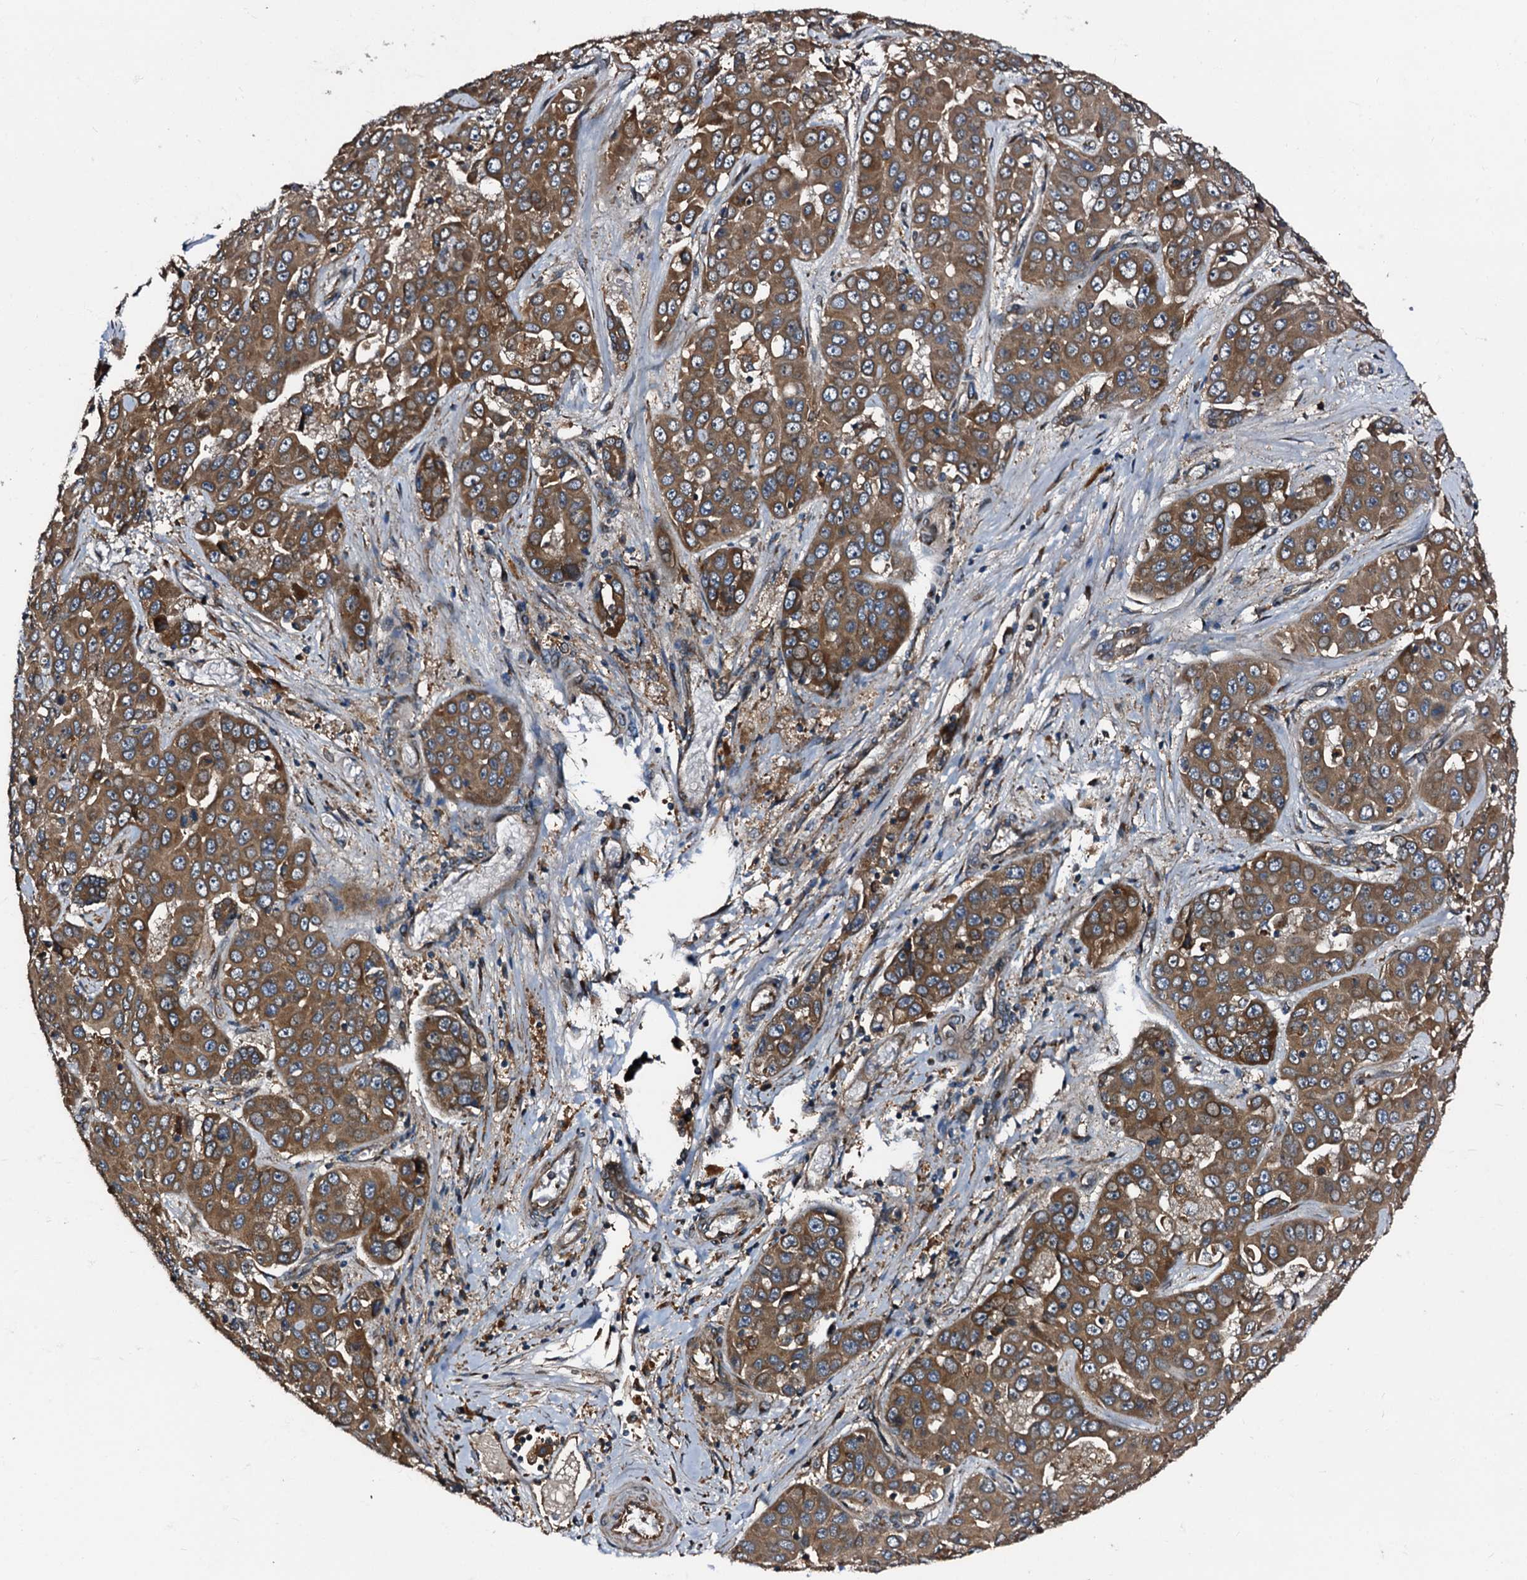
{"staining": {"intensity": "strong", "quantity": ">75%", "location": "cytoplasmic/membranous"}, "tissue": "liver cancer", "cell_type": "Tumor cells", "image_type": "cancer", "snomed": [{"axis": "morphology", "description": "Cholangiocarcinoma"}, {"axis": "topography", "description": "Liver"}], "caption": "A brown stain highlights strong cytoplasmic/membranous positivity of a protein in human liver cholangiocarcinoma tumor cells.", "gene": "PEX5", "patient": {"sex": "female", "age": 52}}